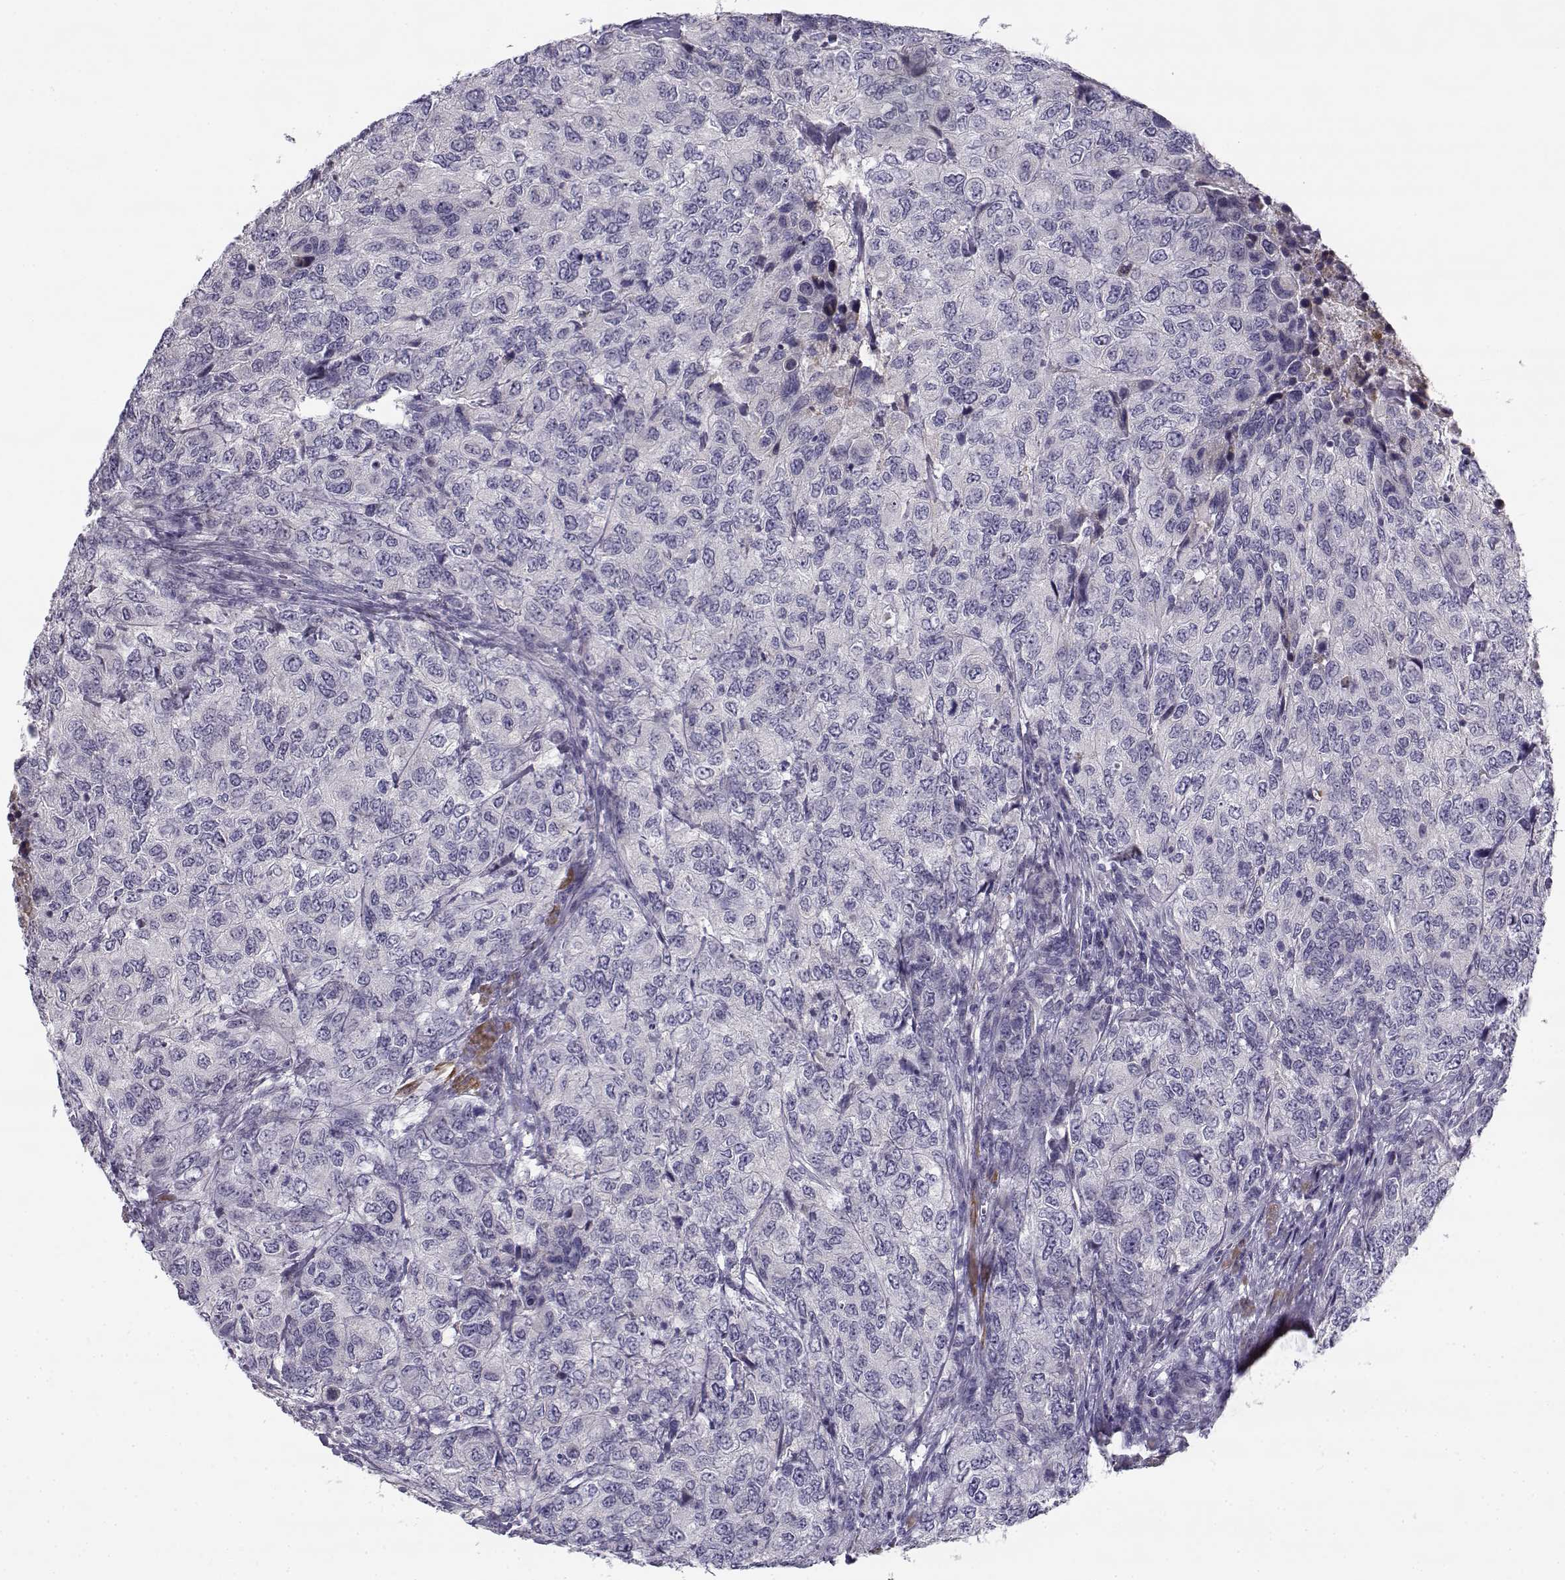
{"staining": {"intensity": "negative", "quantity": "none", "location": "none"}, "tissue": "urothelial cancer", "cell_type": "Tumor cells", "image_type": "cancer", "snomed": [{"axis": "morphology", "description": "Urothelial carcinoma, High grade"}, {"axis": "topography", "description": "Urinary bladder"}], "caption": "Urothelial cancer was stained to show a protein in brown. There is no significant staining in tumor cells. (Brightfield microscopy of DAB immunohistochemistry (IHC) at high magnification).", "gene": "CREB3L3", "patient": {"sex": "female", "age": 78}}